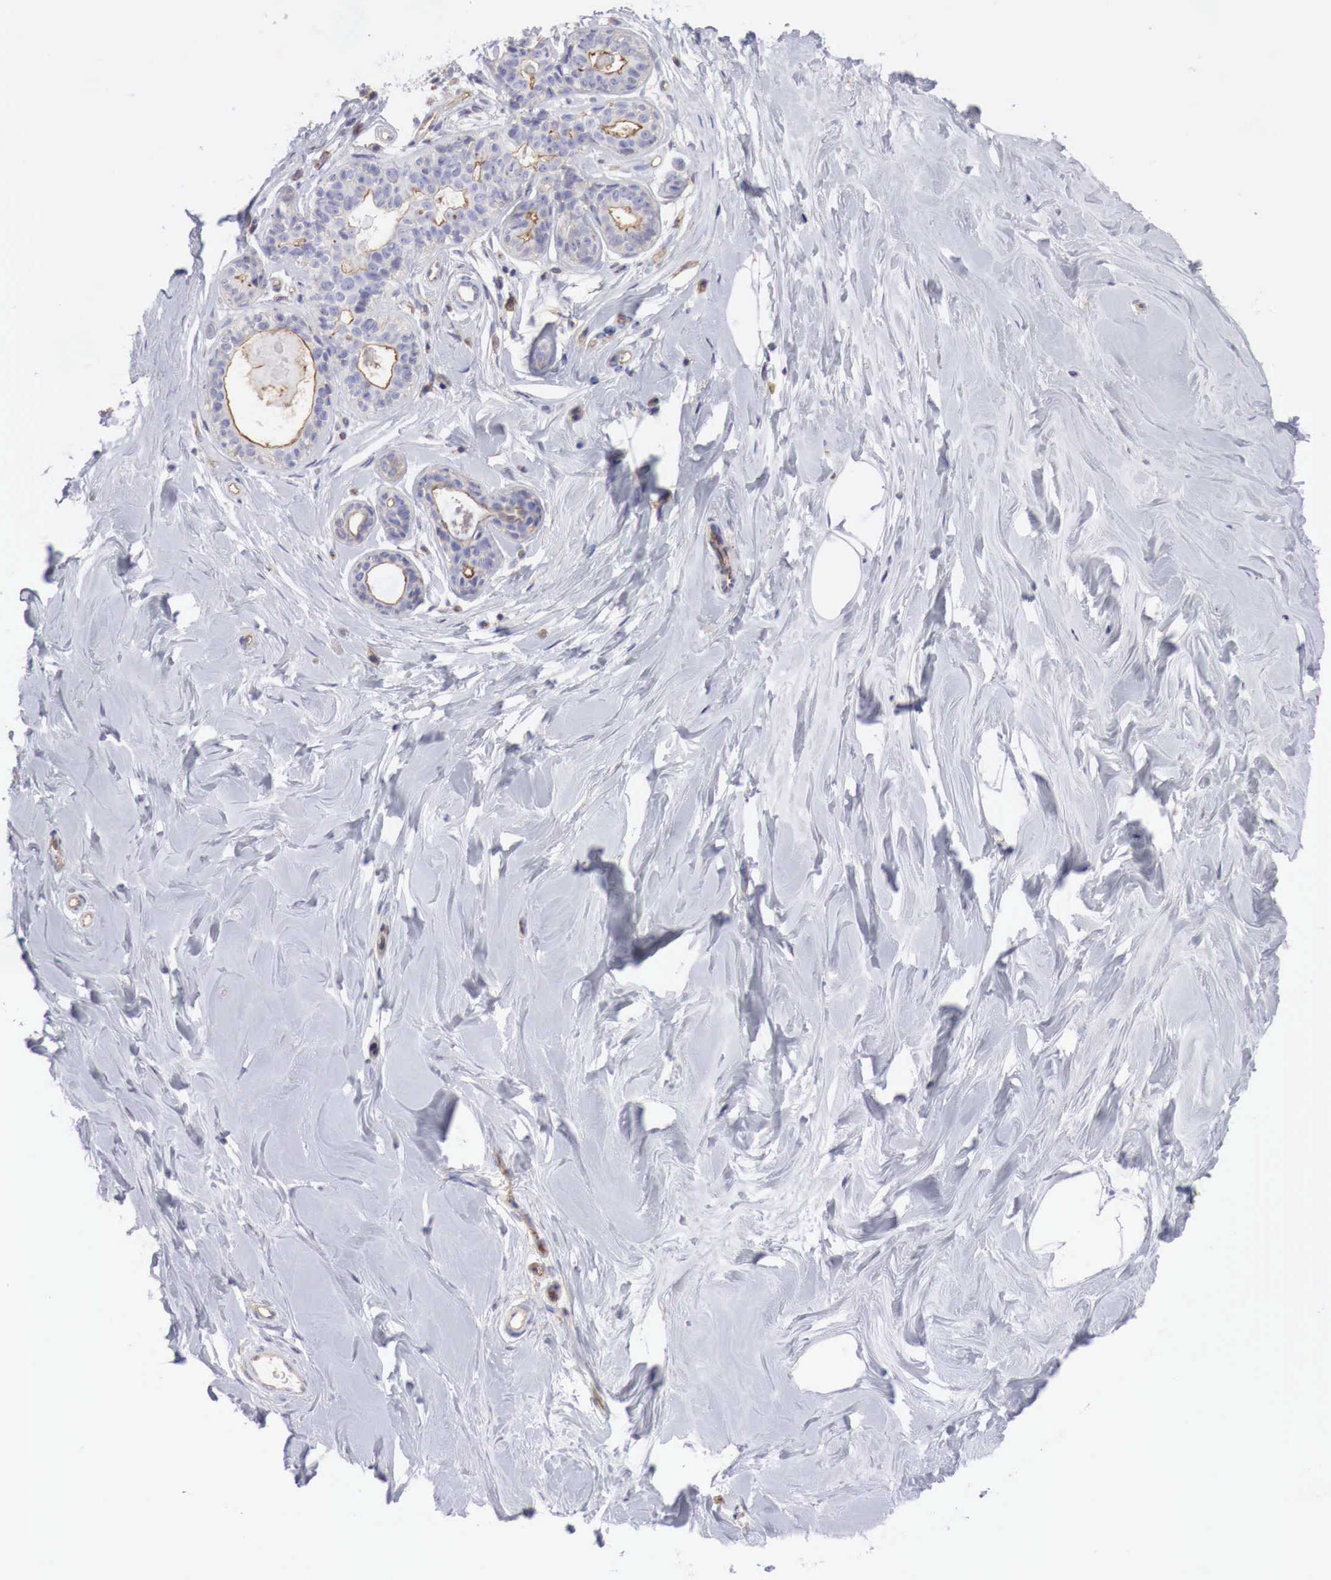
{"staining": {"intensity": "negative", "quantity": "none", "location": "none"}, "tissue": "breast", "cell_type": "Adipocytes", "image_type": "normal", "snomed": [{"axis": "morphology", "description": "Normal tissue, NOS"}, {"axis": "topography", "description": "Breast"}], "caption": "This image is of unremarkable breast stained with immunohistochemistry to label a protein in brown with the nuclei are counter-stained blue. There is no staining in adipocytes.", "gene": "MSN", "patient": {"sex": "female", "age": 44}}